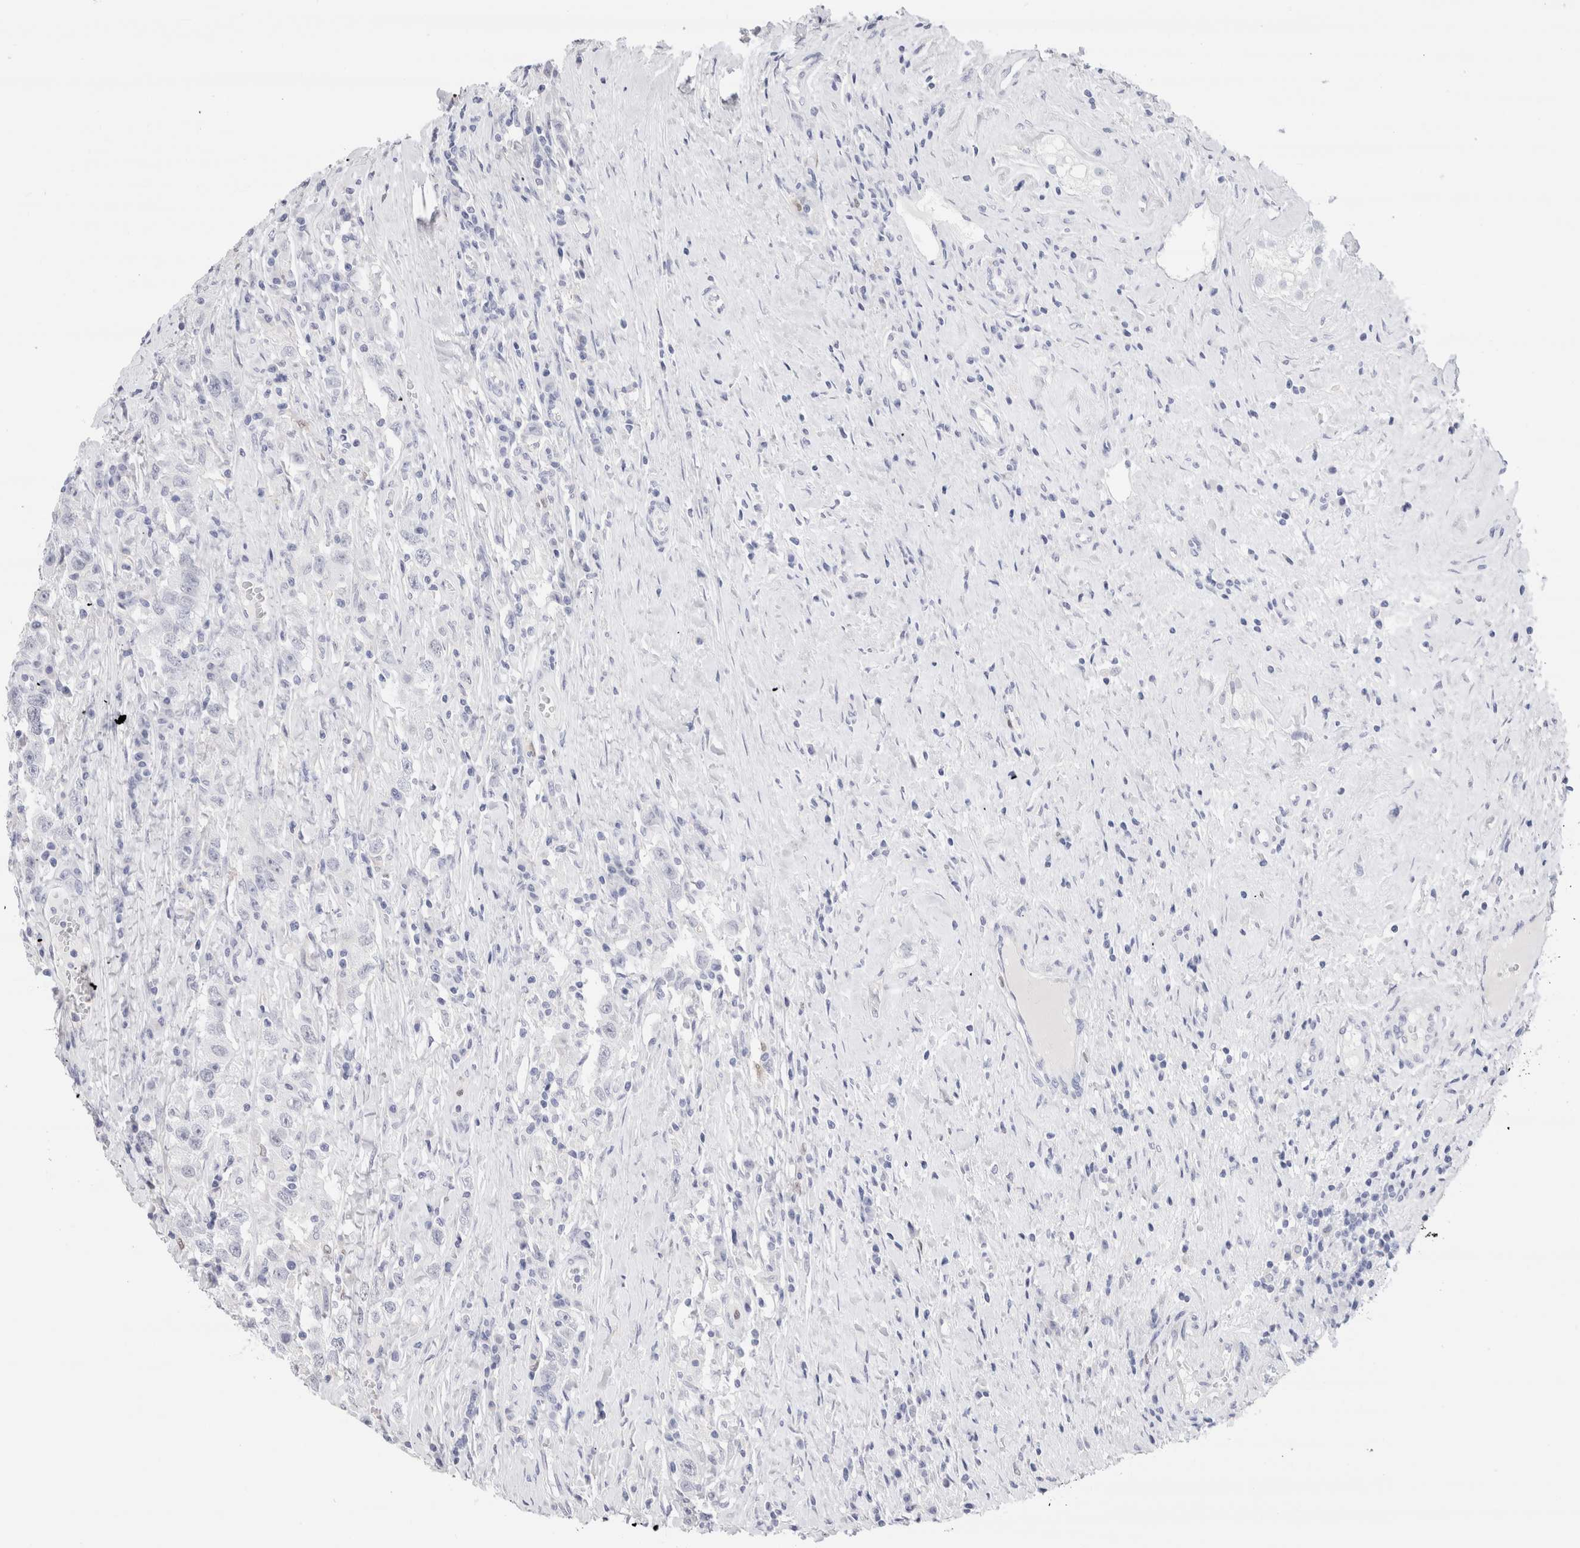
{"staining": {"intensity": "negative", "quantity": "none", "location": "none"}, "tissue": "testis cancer", "cell_type": "Tumor cells", "image_type": "cancer", "snomed": [{"axis": "morphology", "description": "Seminoma, NOS"}, {"axis": "topography", "description": "Testis"}], "caption": "Tumor cells are negative for brown protein staining in seminoma (testis).", "gene": "SLC10A5", "patient": {"sex": "male", "age": 41}}